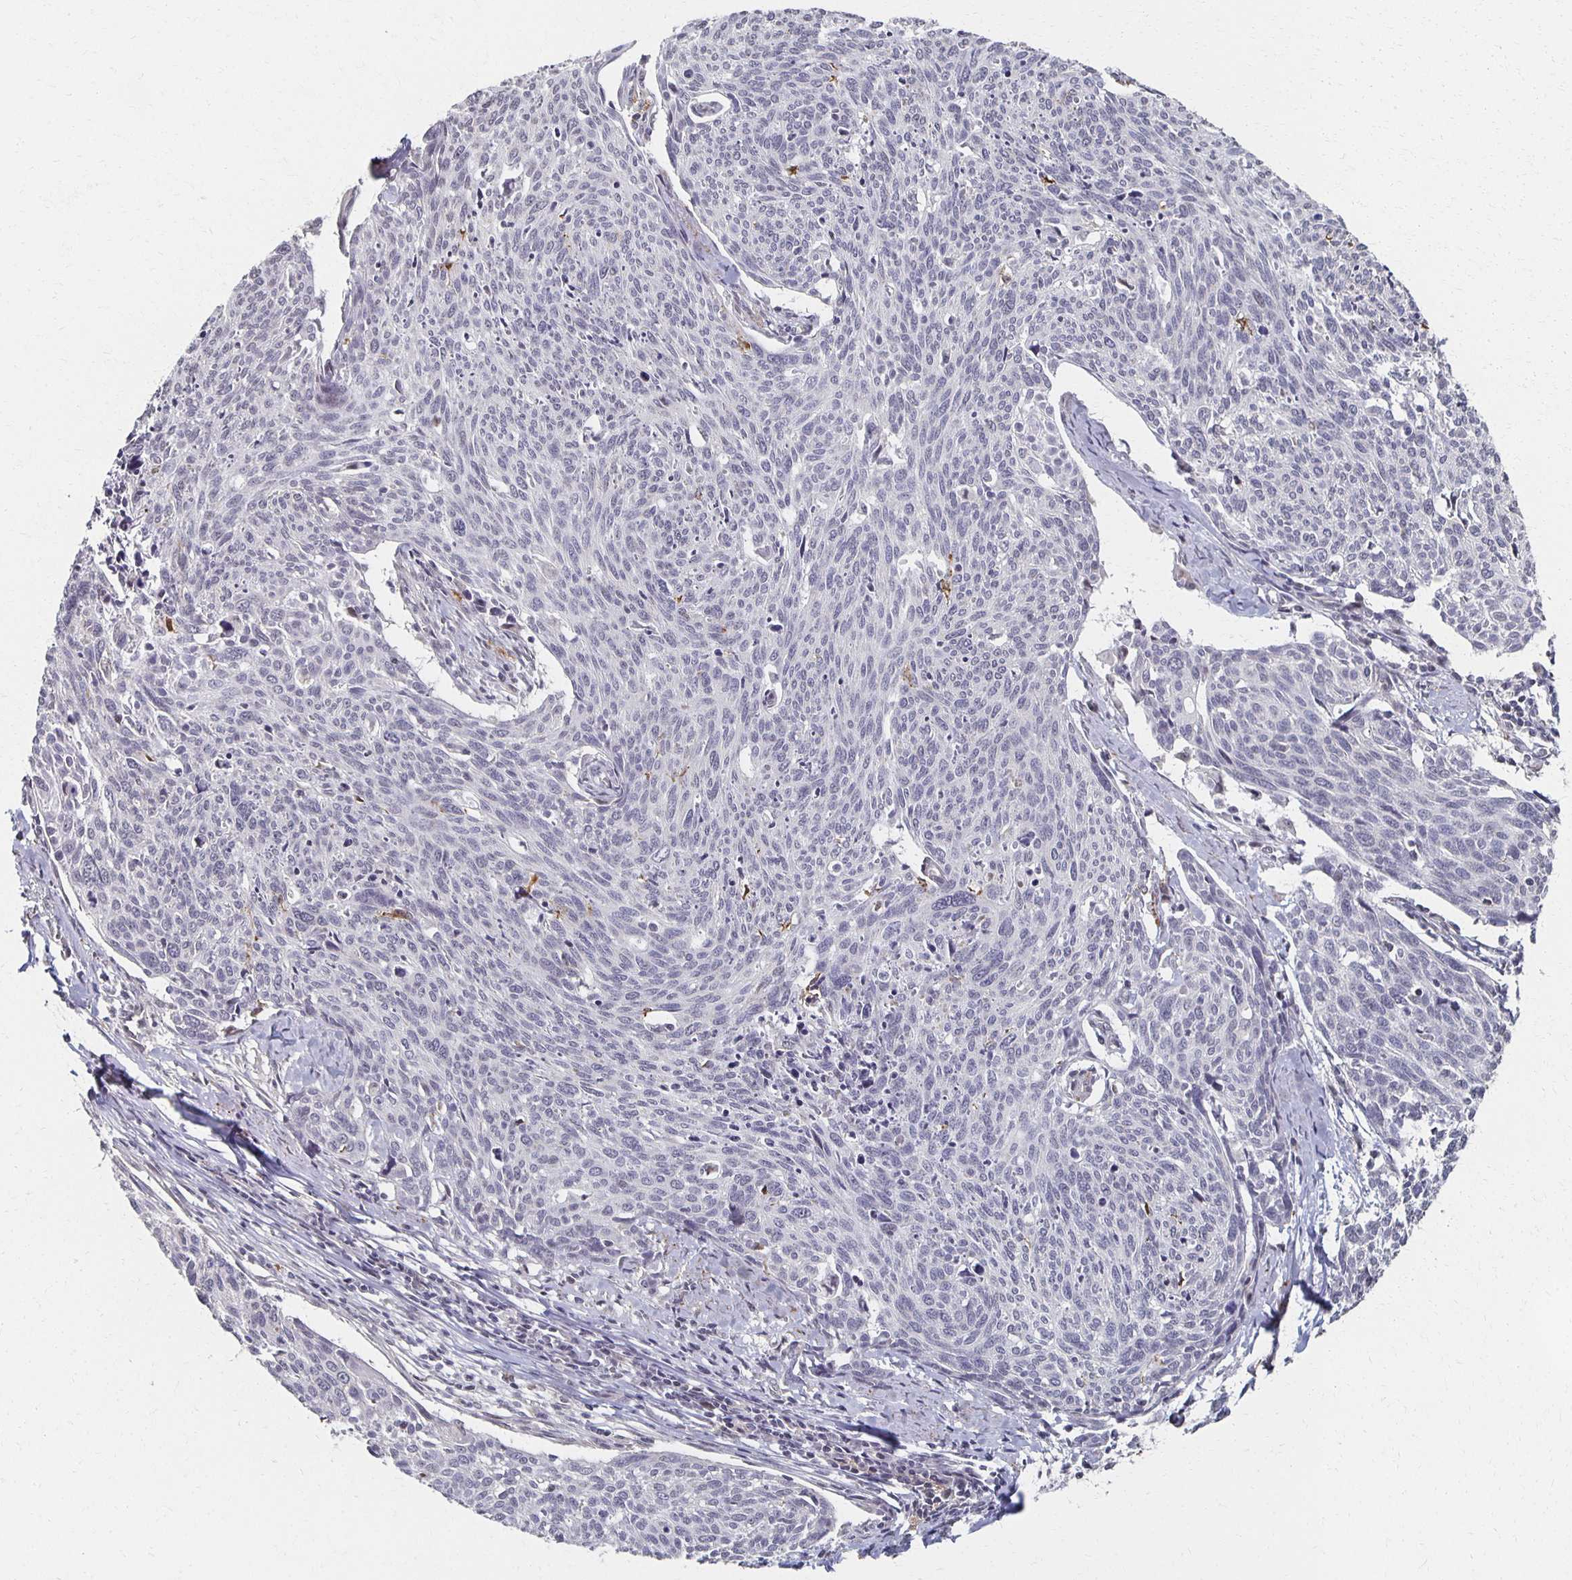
{"staining": {"intensity": "negative", "quantity": "none", "location": "none"}, "tissue": "cervical cancer", "cell_type": "Tumor cells", "image_type": "cancer", "snomed": [{"axis": "morphology", "description": "Squamous cell carcinoma, NOS"}, {"axis": "topography", "description": "Cervix"}], "caption": "Immunohistochemical staining of human cervical cancer reveals no significant staining in tumor cells.", "gene": "DAB1", "patient": {"sex": "female", "age": 49}}